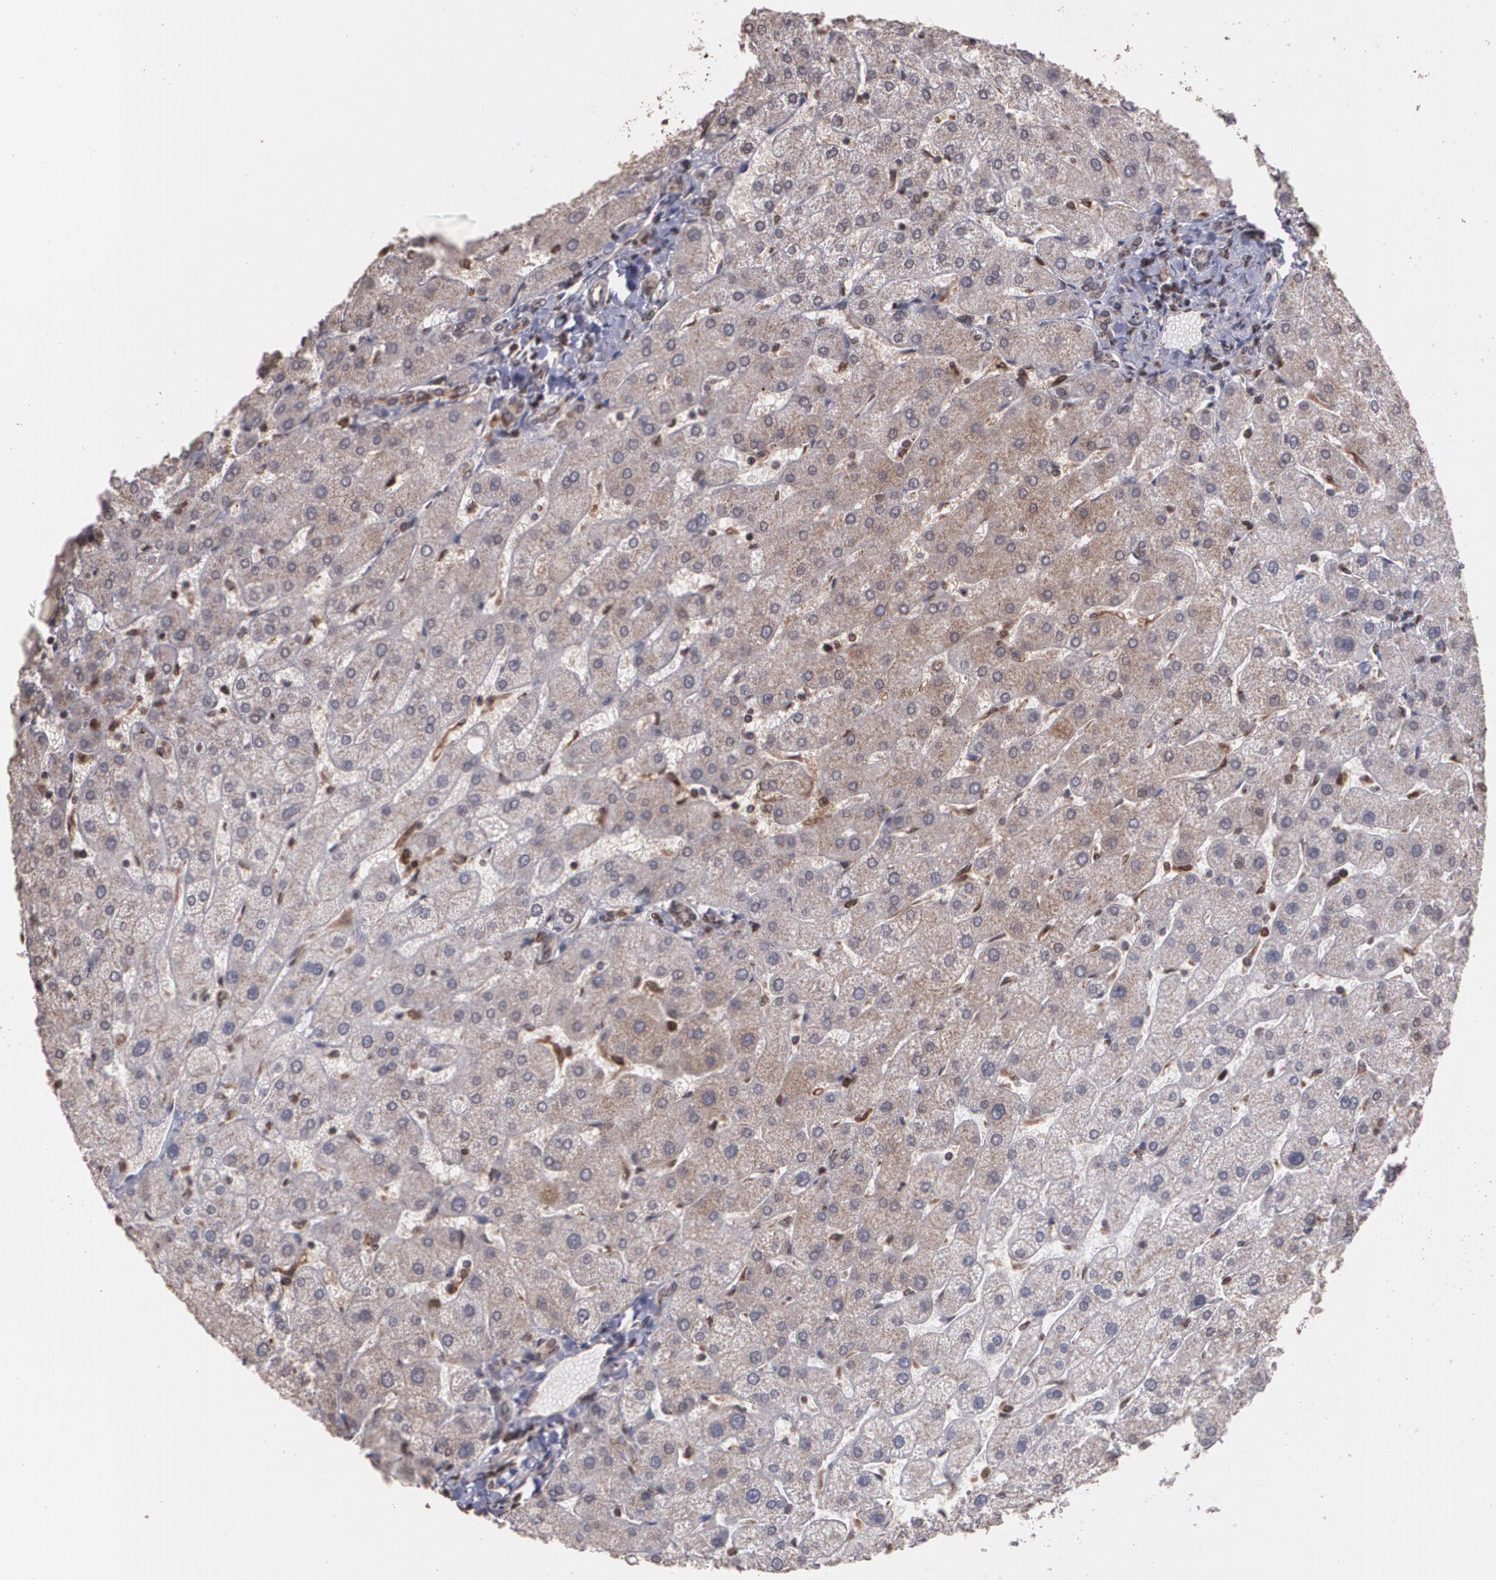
{"staining": {"intensity": "moderate", "quantity": ">75%", "location": "cytoplasmic/membranous"}, "tissue": "liver", "cell_type": "Cholangiocytes", "image_type": "normal", "snomed": [{"axis": "morphology", "description": "Normal tissue, NOS"}, {"axis": "topography", "description": "Liver"}], "caption": "A medium amount of moderate cytoplasmic/membranous expression is seen in about >75% of cholangiocytes in unremarkable liver.", "gene": "TRIP11", "patient": {"sex": "male", "age": 67}}